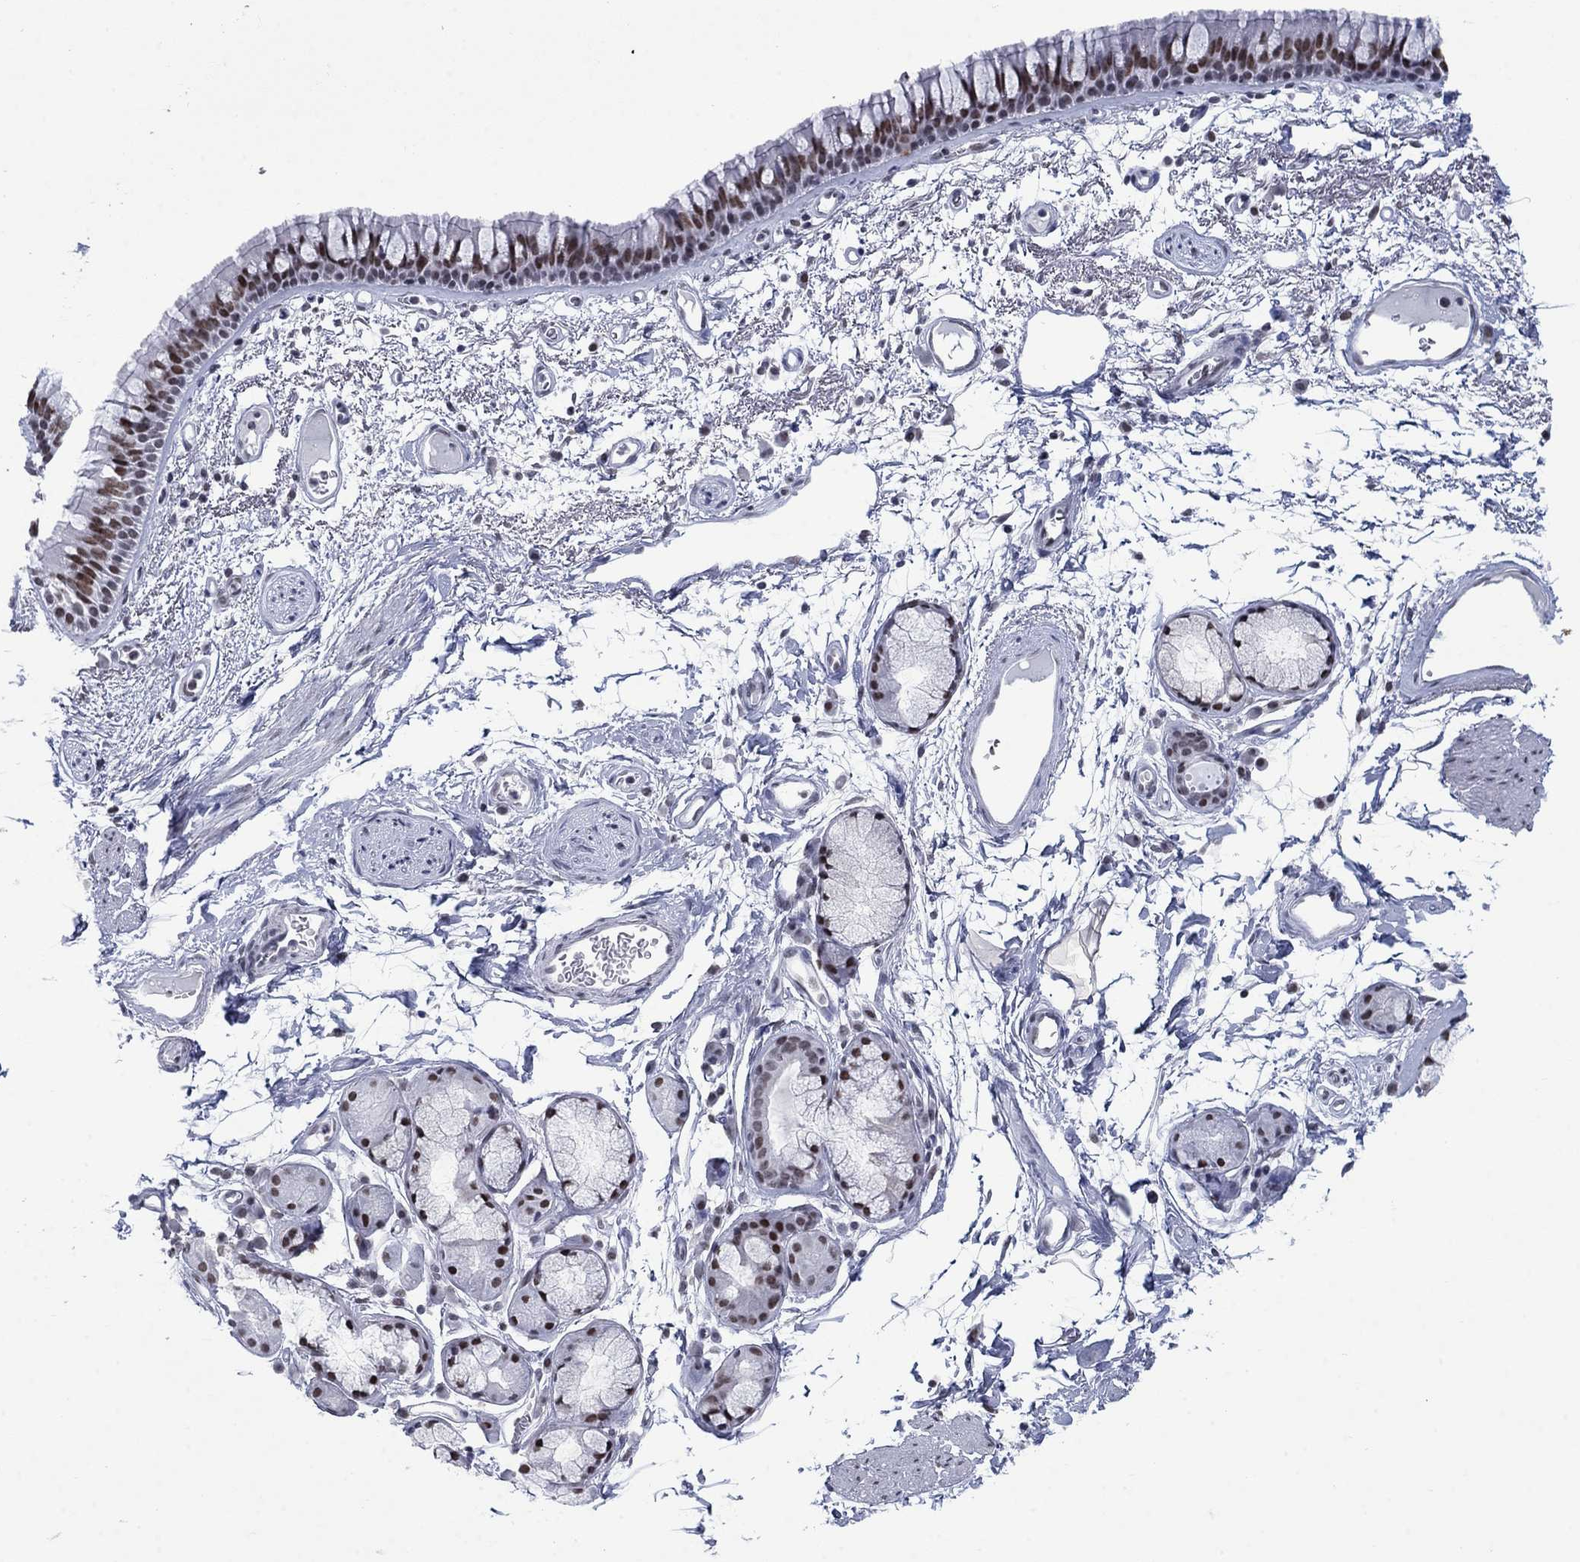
{"staining": {"intensity": "moderate", "quantity": ">75%", "location": "nuclear"}, "tissue": "bronchus", "cell_type": "Respiratory epithelial cells", "image_type": "normal", "snomed": [{"axis": "morphology", "description": "Normal tissue, NOS"}, {"axis": "topography", "description": "Cartilage tissue"}, {"axis": "topography", "description": "Bronchus"}], "caption": "A high-resolution photomicrograph shows IHC staining of unremarkable bronchus, which reveals moderate nuclear positivity in about >75% of respiratory epithelial cells.", "gene": "NPAS3", "patient": {"sex": "male", "age": 66}}